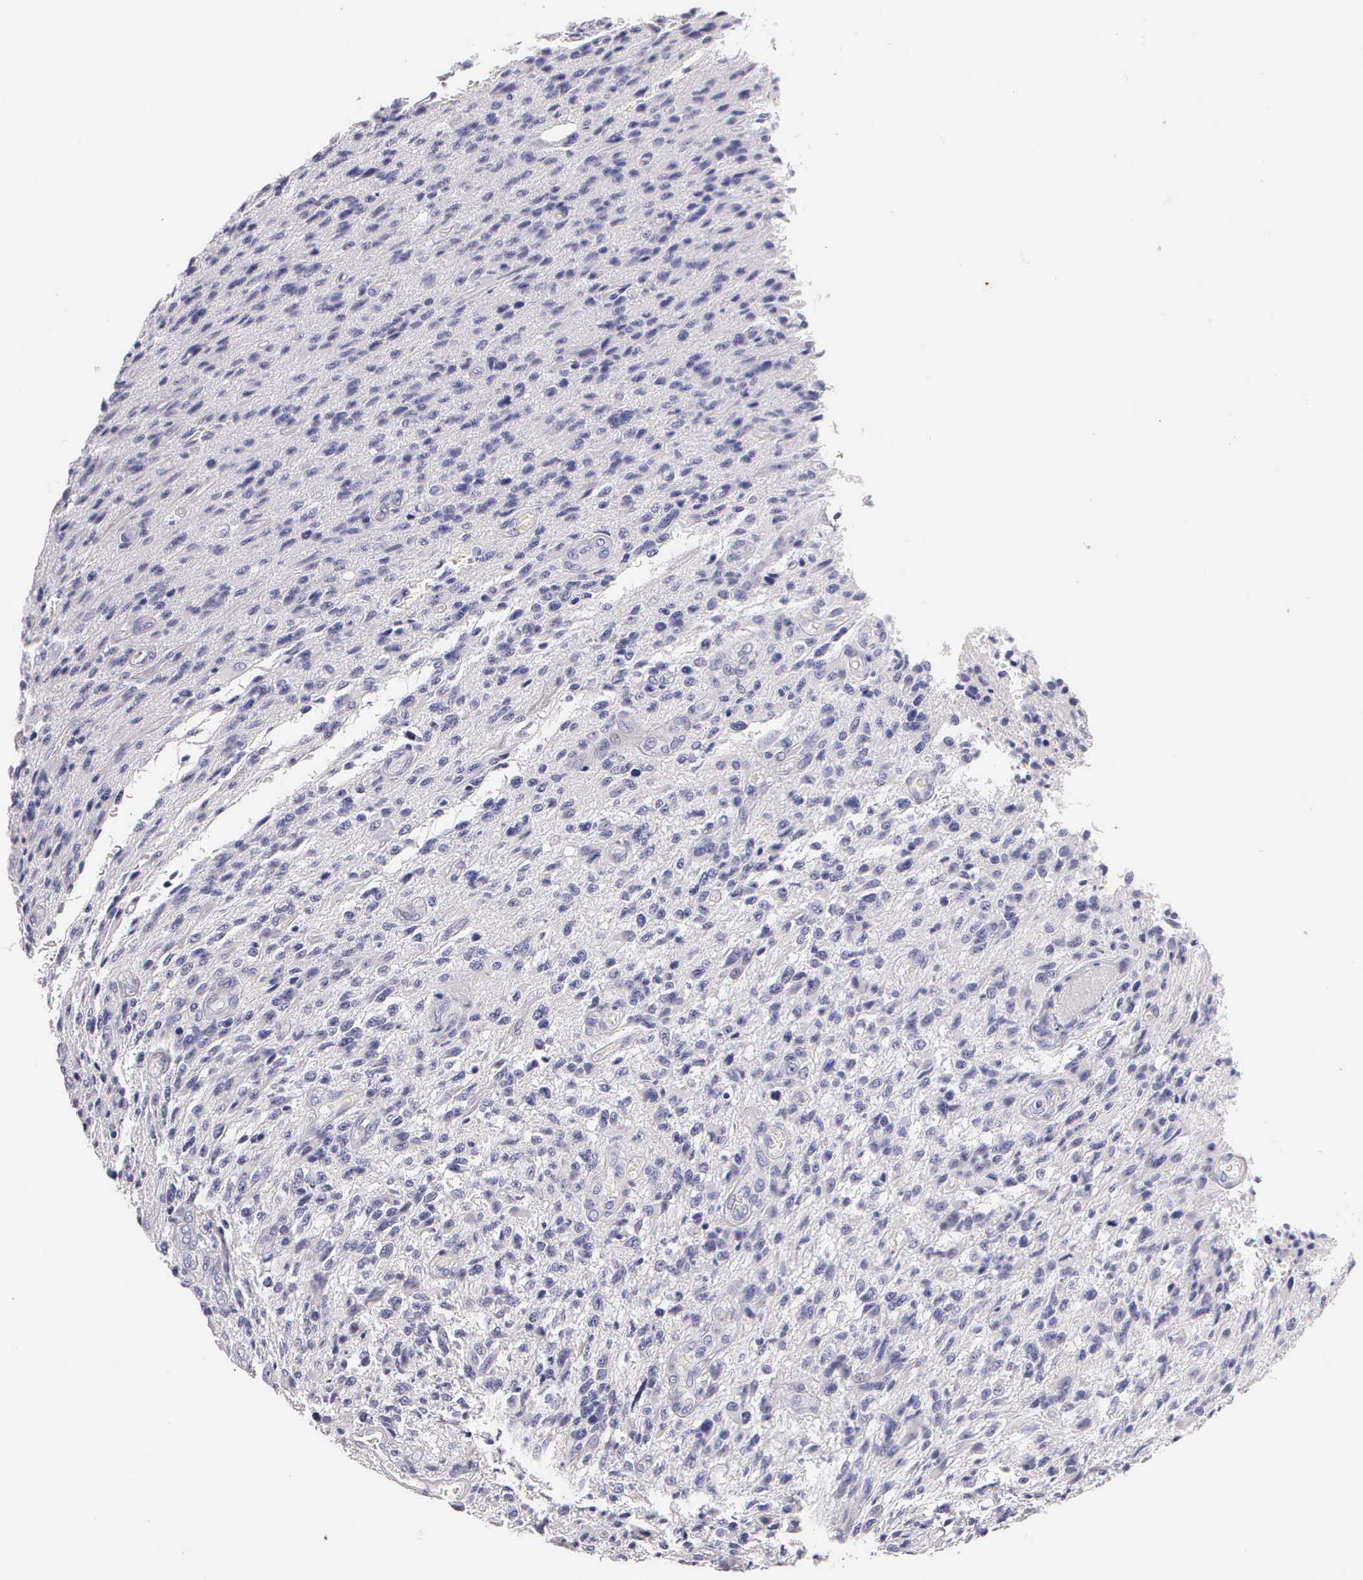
{"staining": {"intensity": "negative", "quantity": "none", "location": "none"}, "tissue": "glioma", "cell_type": "Tumor cells", "image_type": "cancer", "snomed": [{"axis": "morphology", "description": "Glioma, malignant, High grade"}, {"axis": "topography", "description": "Brain"}], "caption": "High power microscopy histopathology image of an IHC histopathology image of glioma, revealing no significant staining in tumor cells.", "gene": "KRT17", "patient": {"sex": "male", "age": 36}}